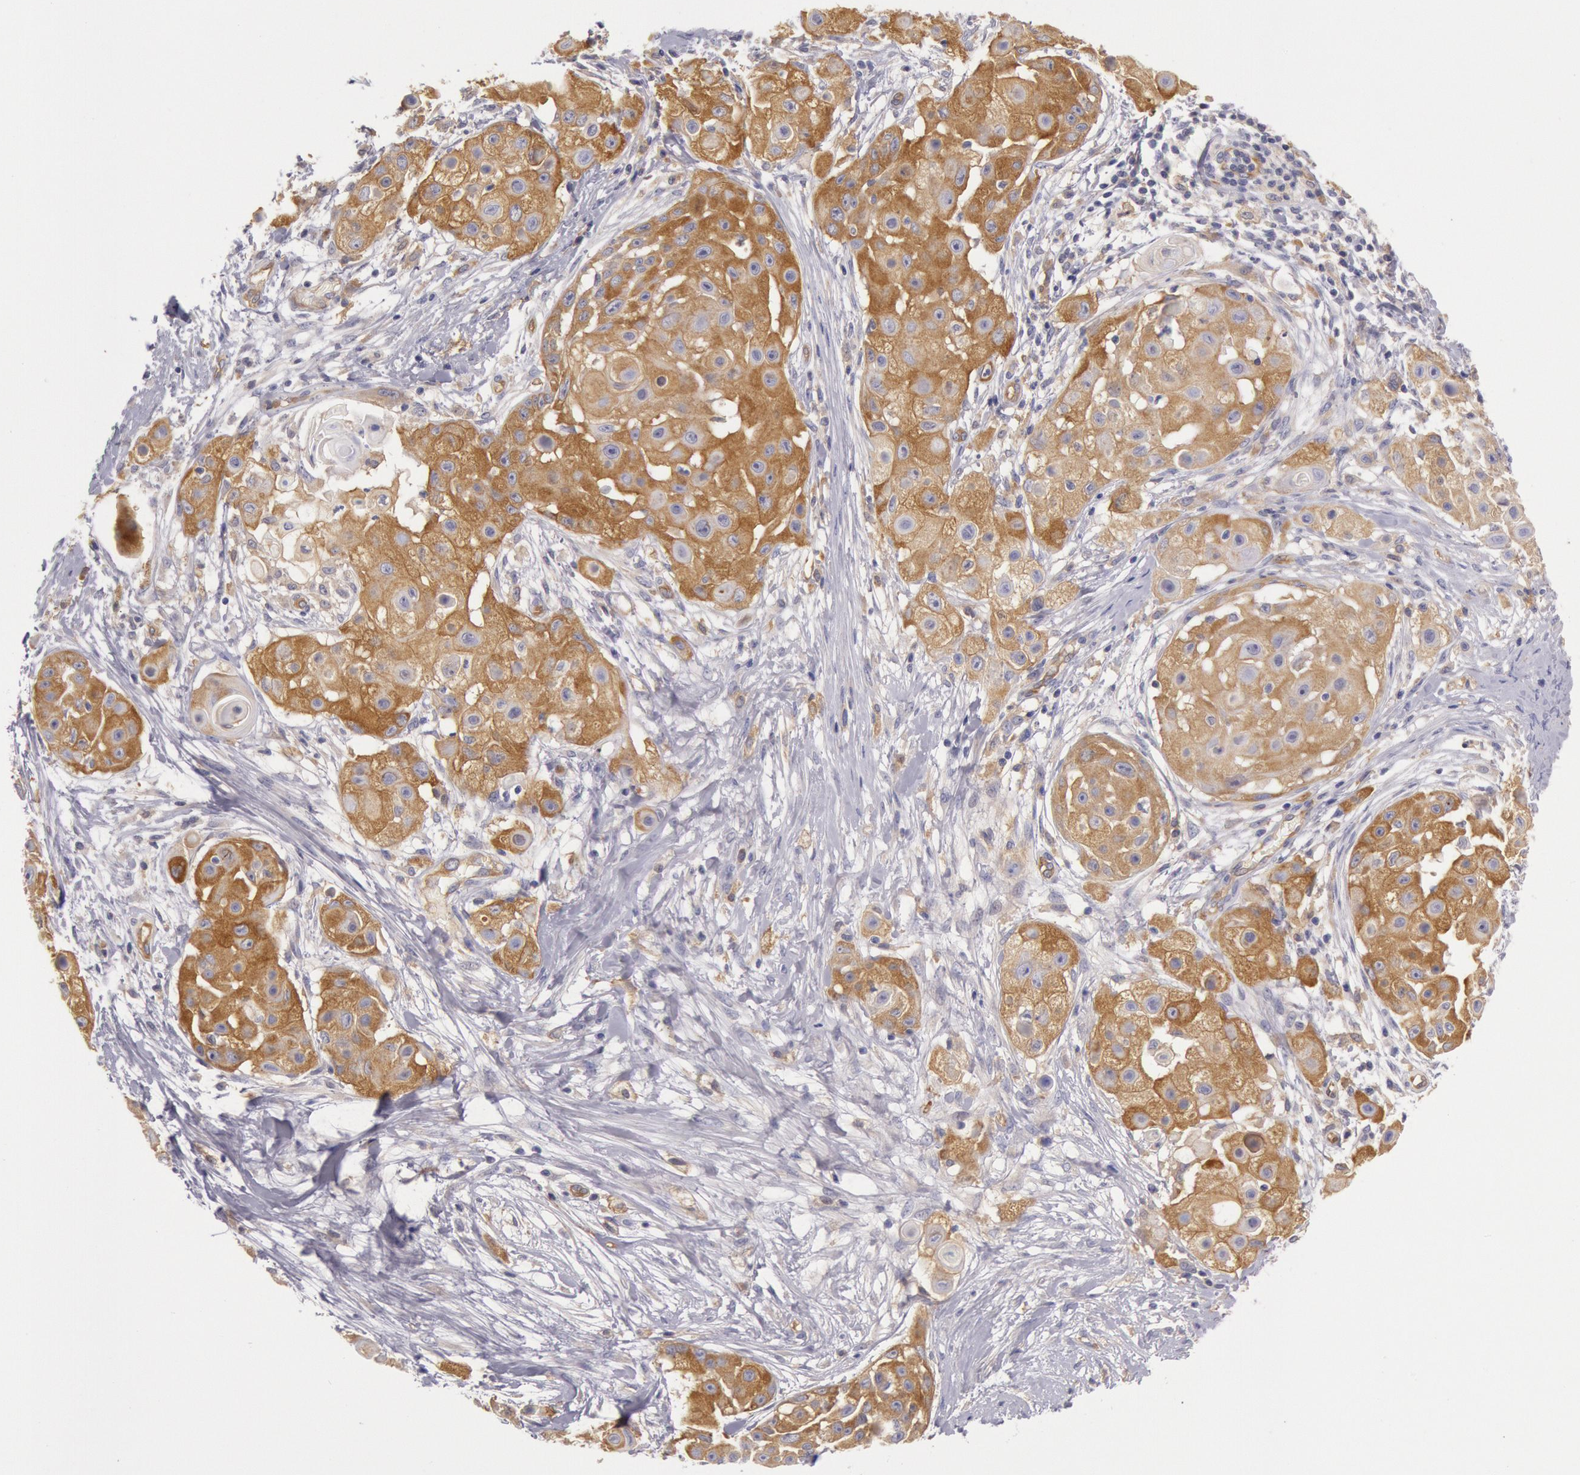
{"staining": {"intensity": "moderate", "quantity": ">75%", "location": "cytoplasmic/membranous"}, "tissue": "skin cancer", "cell_type": "Tumor cells", "image_type": "cancer", "snomed": [{"axis": "morphology", "description": "Squamous cell carcinoma, NOS"}, {"axis": "topography", "description": "Skin"}], "caption": "A brown stain highlights moderate cytoplasmic/membranous expression of a protein in squamous cell carcinoma (skin) tumor cells.", "gene": "MYO5A", "patient": {"sex": "female", "age": 57}}